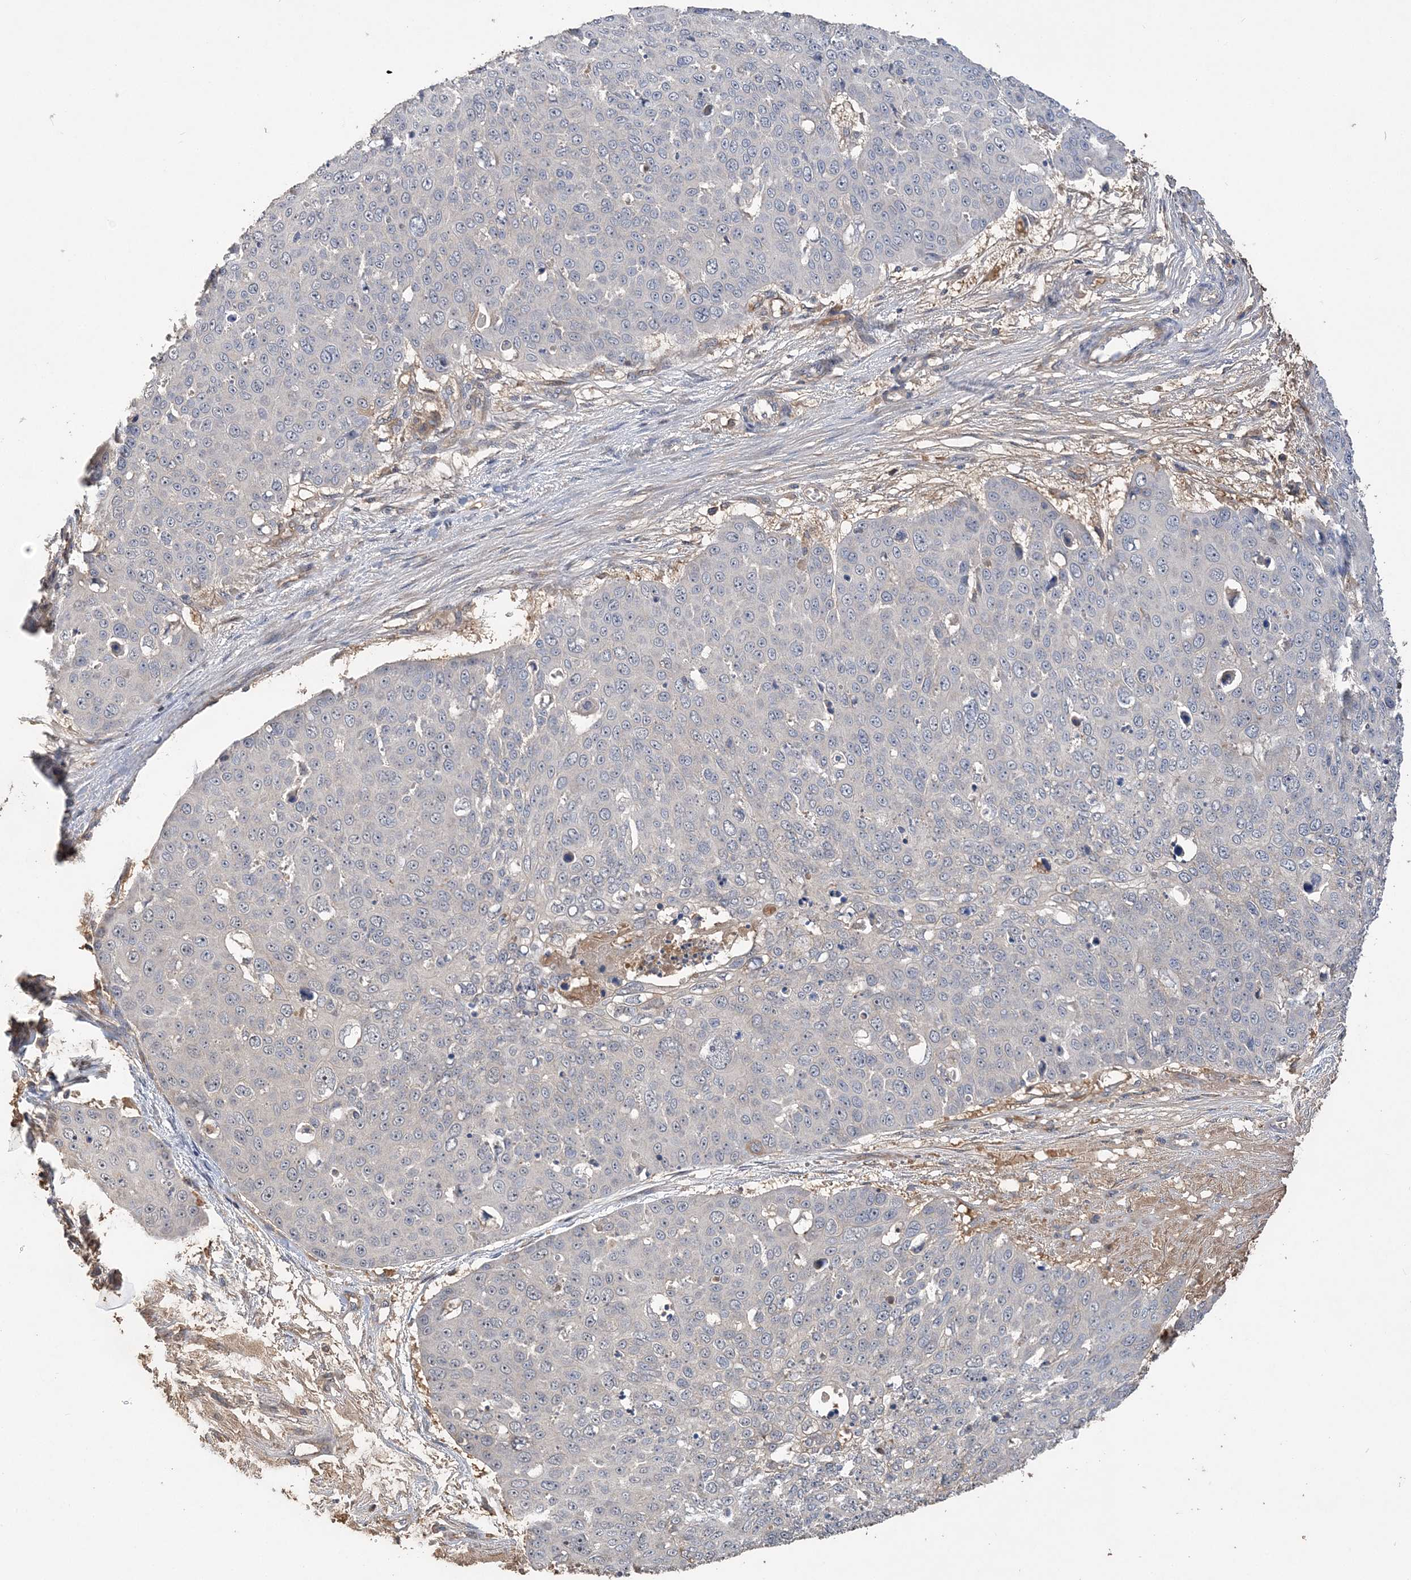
{"staining": {"intensity": "negative", "quantity": "none", "location": "none"}, "tissue": "skin cancer", "cell_type": "Tumor cells", "image_type": "cancer", "snomed": [{"axis": "morphology", "description": "Squamous cell carcinoma, NOS"}, {"axis": "topography", "description": "Skin"}], "caption": "Immunohistochemistry (IHC) of human skin cancer shows no positivity in tumor cells. Nuclei are stained in blue.", "gene": "GRINA", "patient": {"sex": "male", "age": 71}}